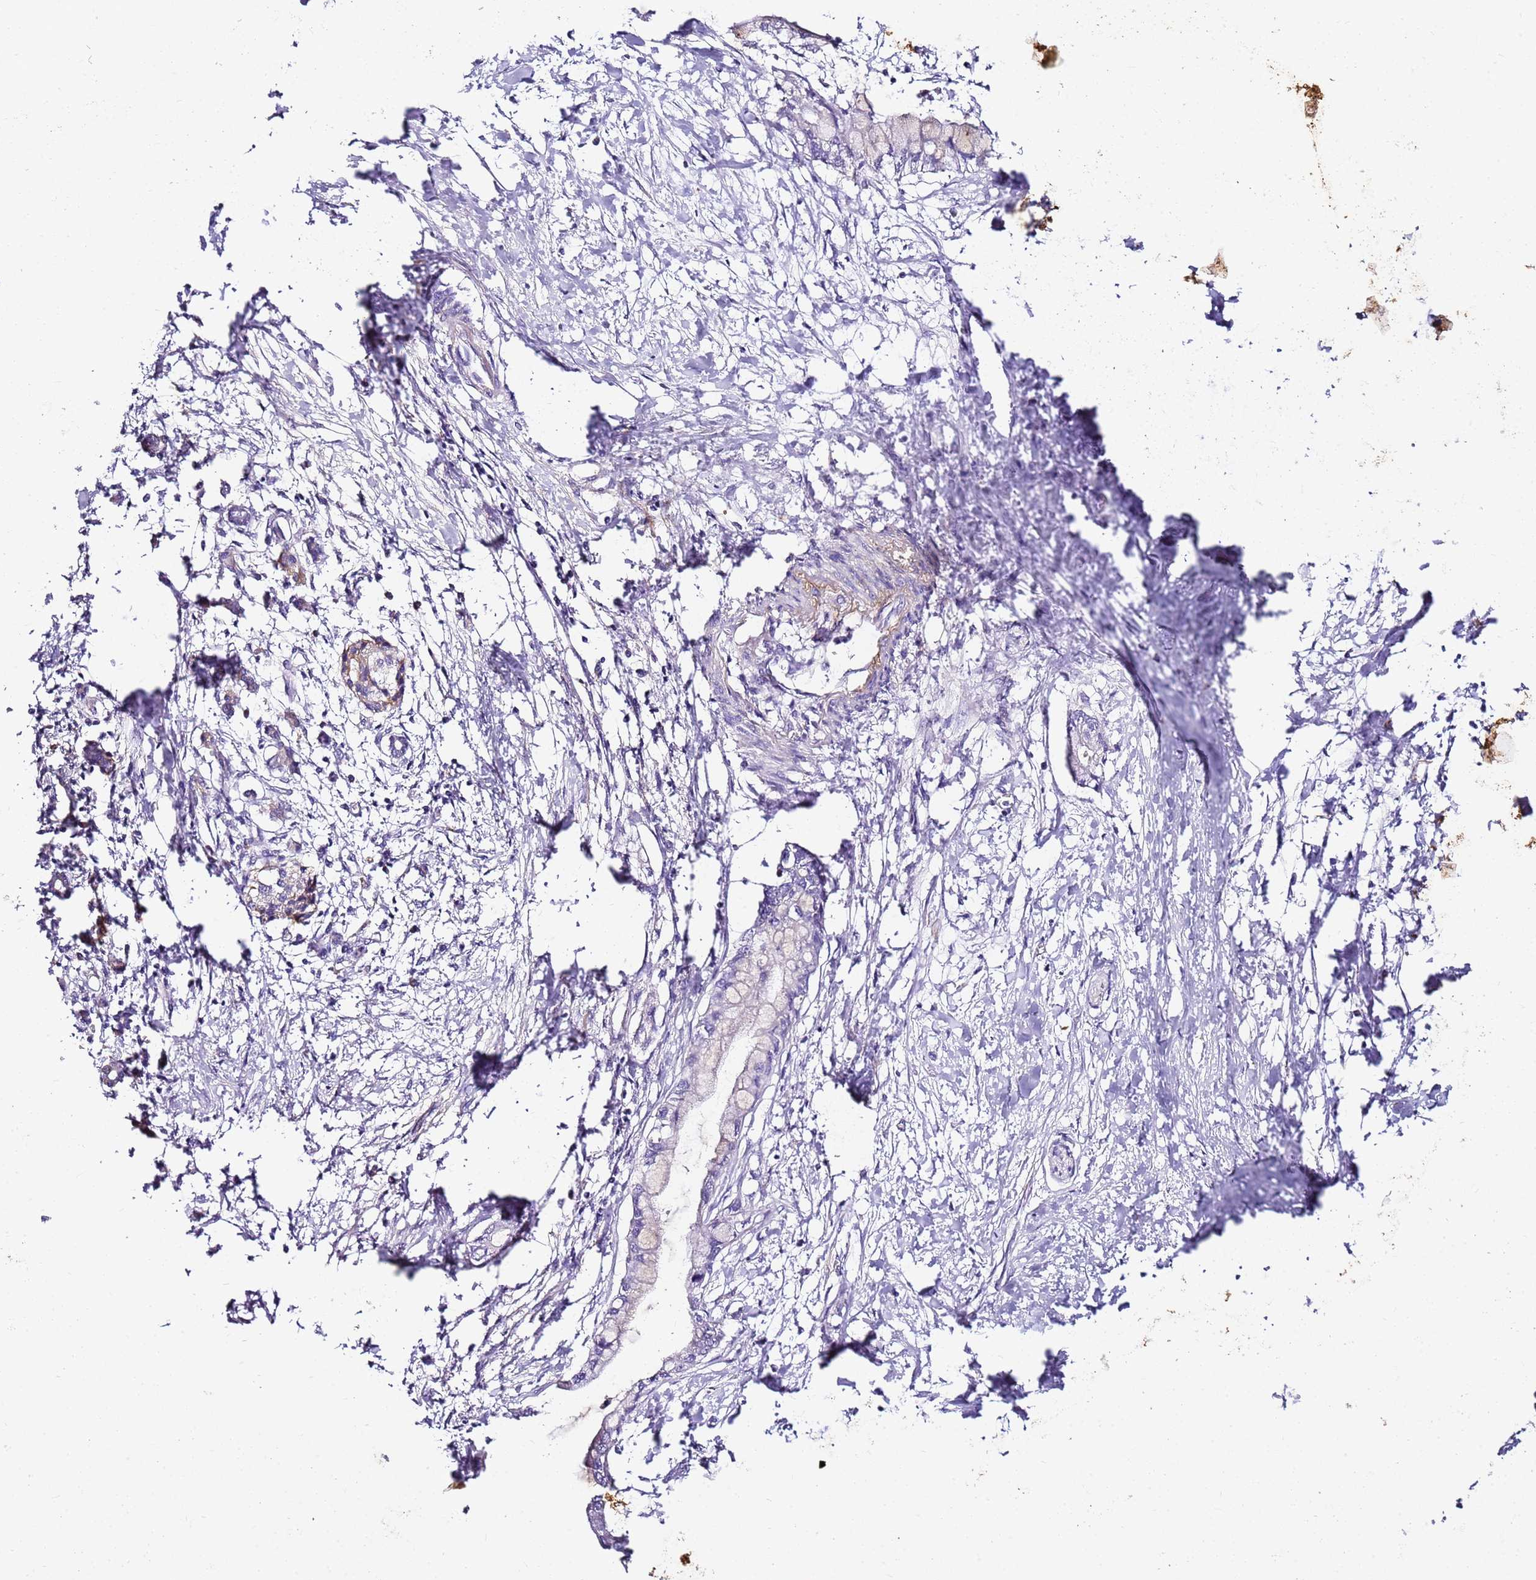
{"staining": {"intensity": "negative", "quantity": "none", "location": "none"}, "tissue": "pancreatic cancer", "cell_type": "Tumor cells", "image_type": "cancer", "snomed": [{"axis": "morphology", "description": "Adenocarcinoma, NOS"}, {"axis": "topography", "description": "Pancreas"}], "caption": "Human pancreatic adenocarcinoma stained for a protein using immunohistochemistry (IHC) displays no staining in tumor cells.", "gene": "KRTAP21-3", "patient": {"sex": "male", "age": 48}}